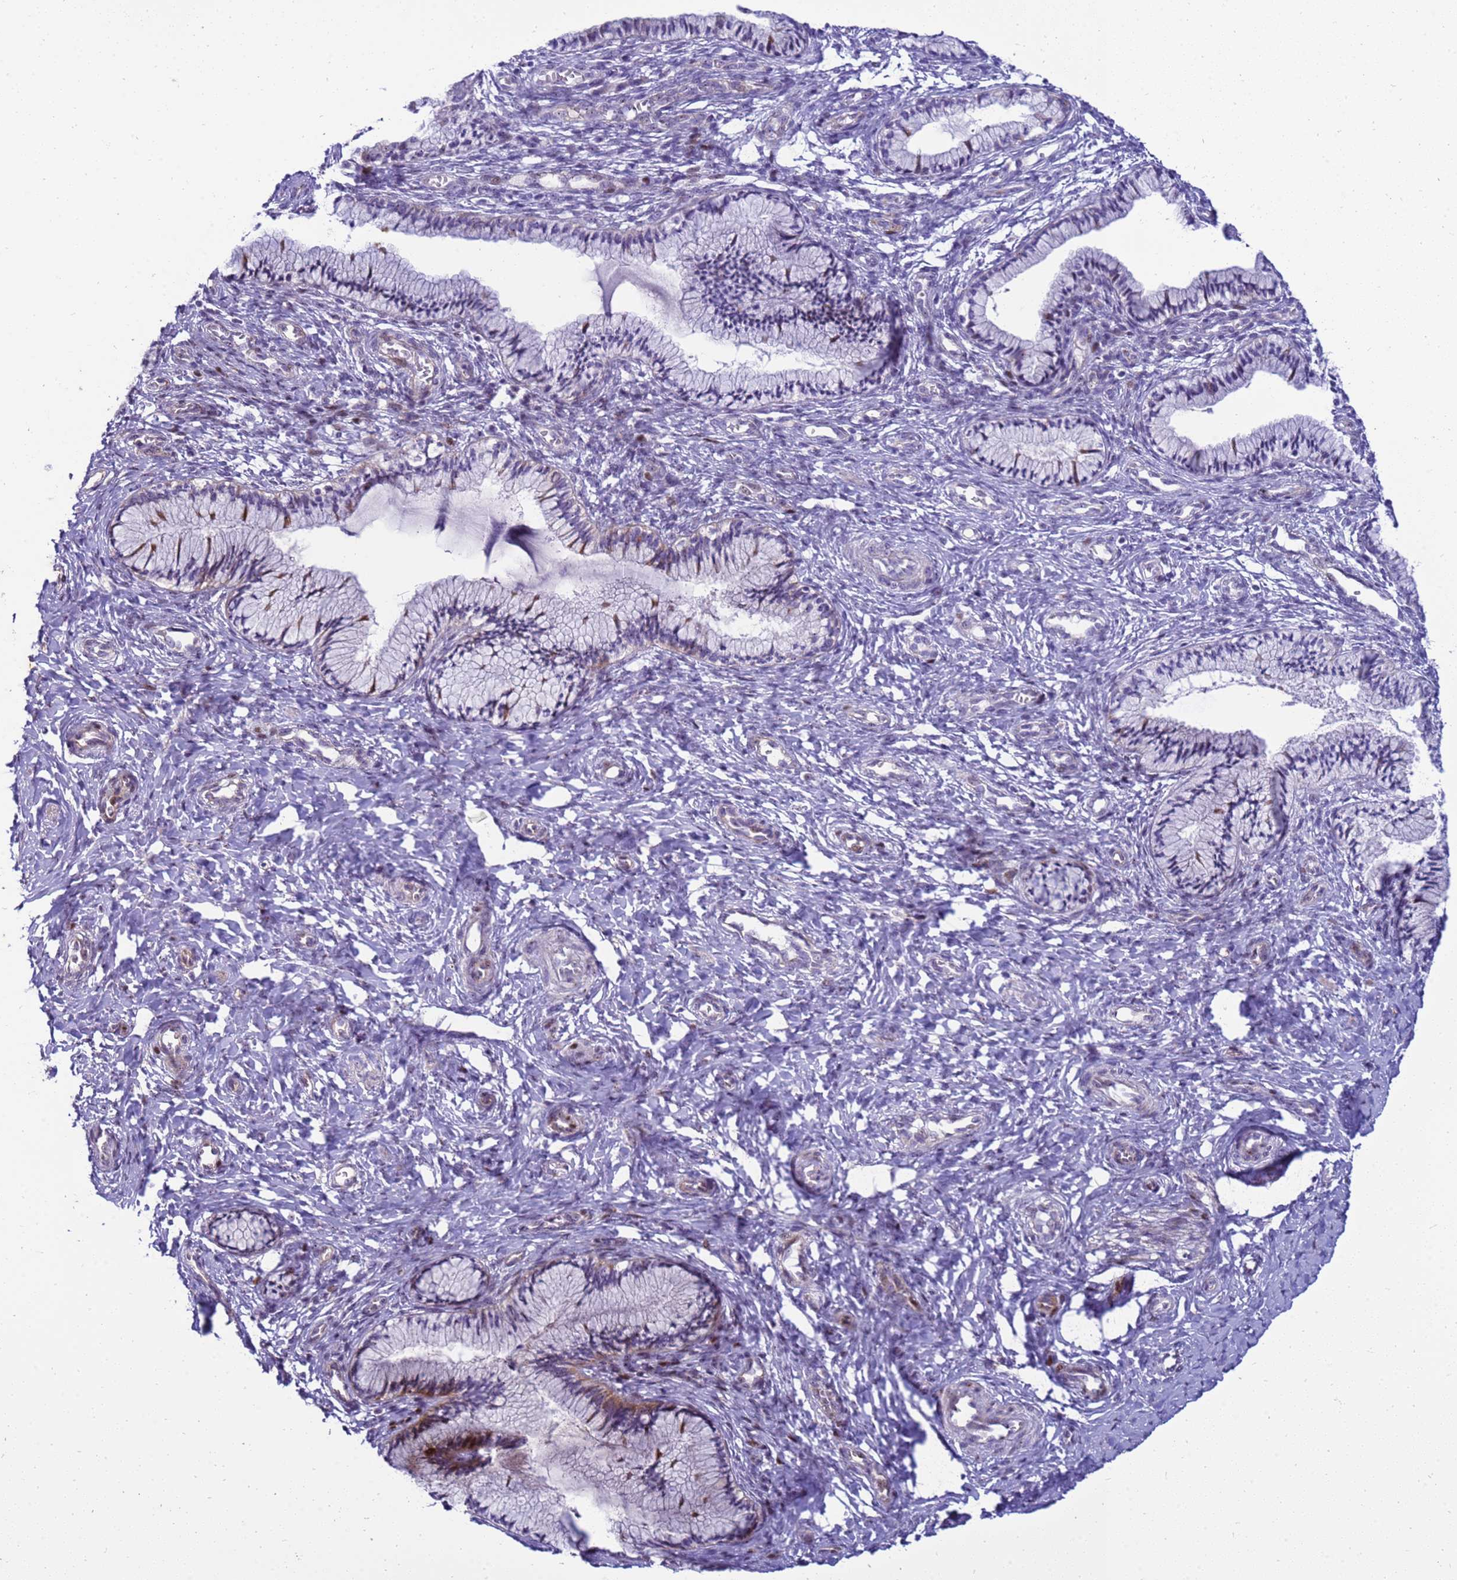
{"staining": {"intensity": "moderate", "quantity": "<25%", "location": "cytoplasmic/membranous"}, "tissue": "cervix", "cell_type": "Glandular cells", "image_type": "normal", "snomed": [{"axis": "morphology", "description": "Normal tissue, NOS"}, {"axis": "topography", "description": "Cervix"}], "caption": "Immunohistochemical staining of normal cervix shows moderate cytoplasmic/membranous protein positivity in approximately <25% of glandular cells. The staining was performed using DAB to visualize the protein expression in brown, while the nuclei were stained in blue with hematoxylin (Magnification: 20x).", "gene": "RSPO1", "patient": {"sex": "female", "age": 27}}